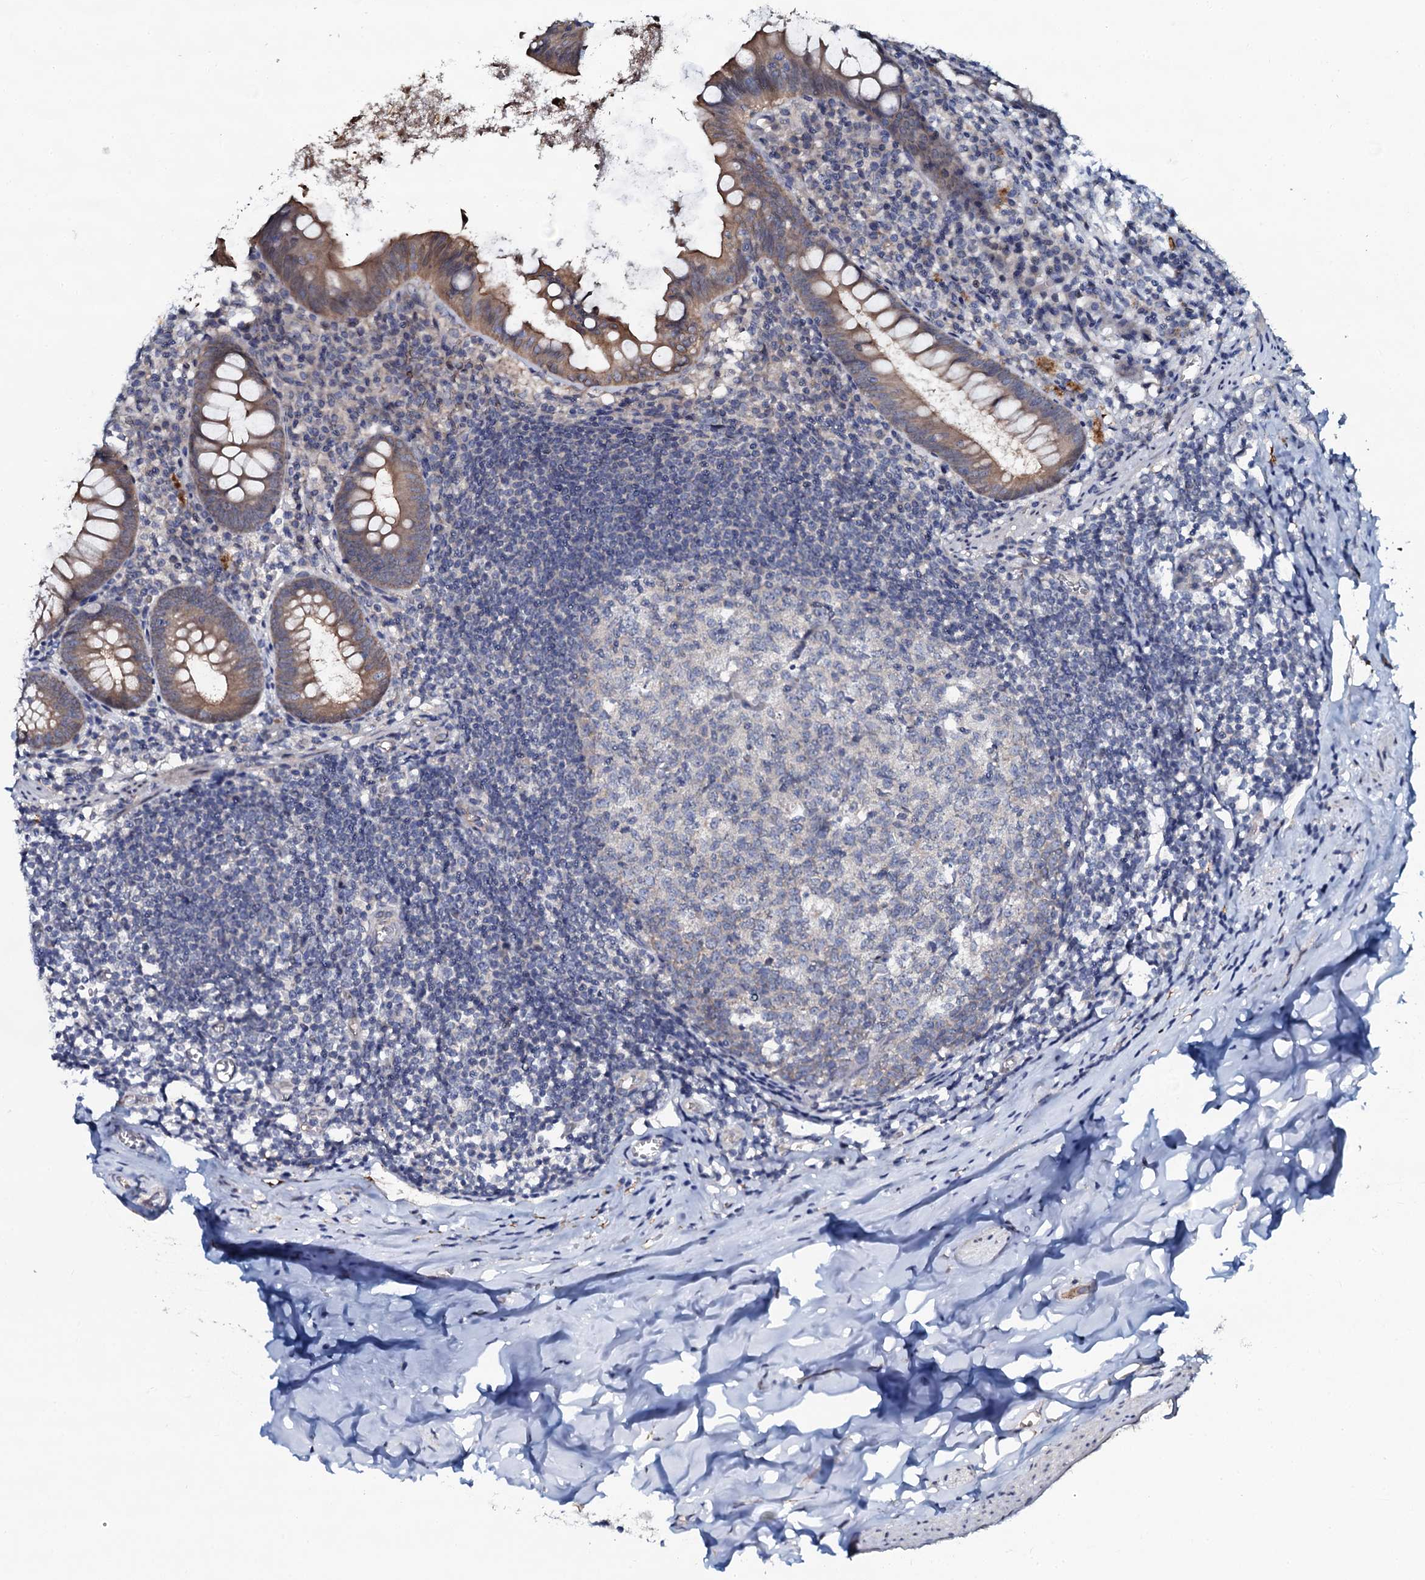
{"staining": {"intensity": "moderate", "quantity": ">75%", "location": "cytoplasmic/membranous"}, "tissue": "appendix", "cell_type": "Glandular cells", "image_type": "normal", "snomed": [{"axis": "morphology", "description": "Normal tissue, NOS"}, {"axis": "topography", "description": "Appendix"}], "caption": "The photomicrograph reveals immunohistochemical staining of benign appendix. There is moderate cytoplasmic/membranous positivity is seen in about >75% of glandular cells. (IHC, brightfield microscopy, high magnification).", "gene": "C10orf88", "patient": {"sex": "female", "age": 51}}